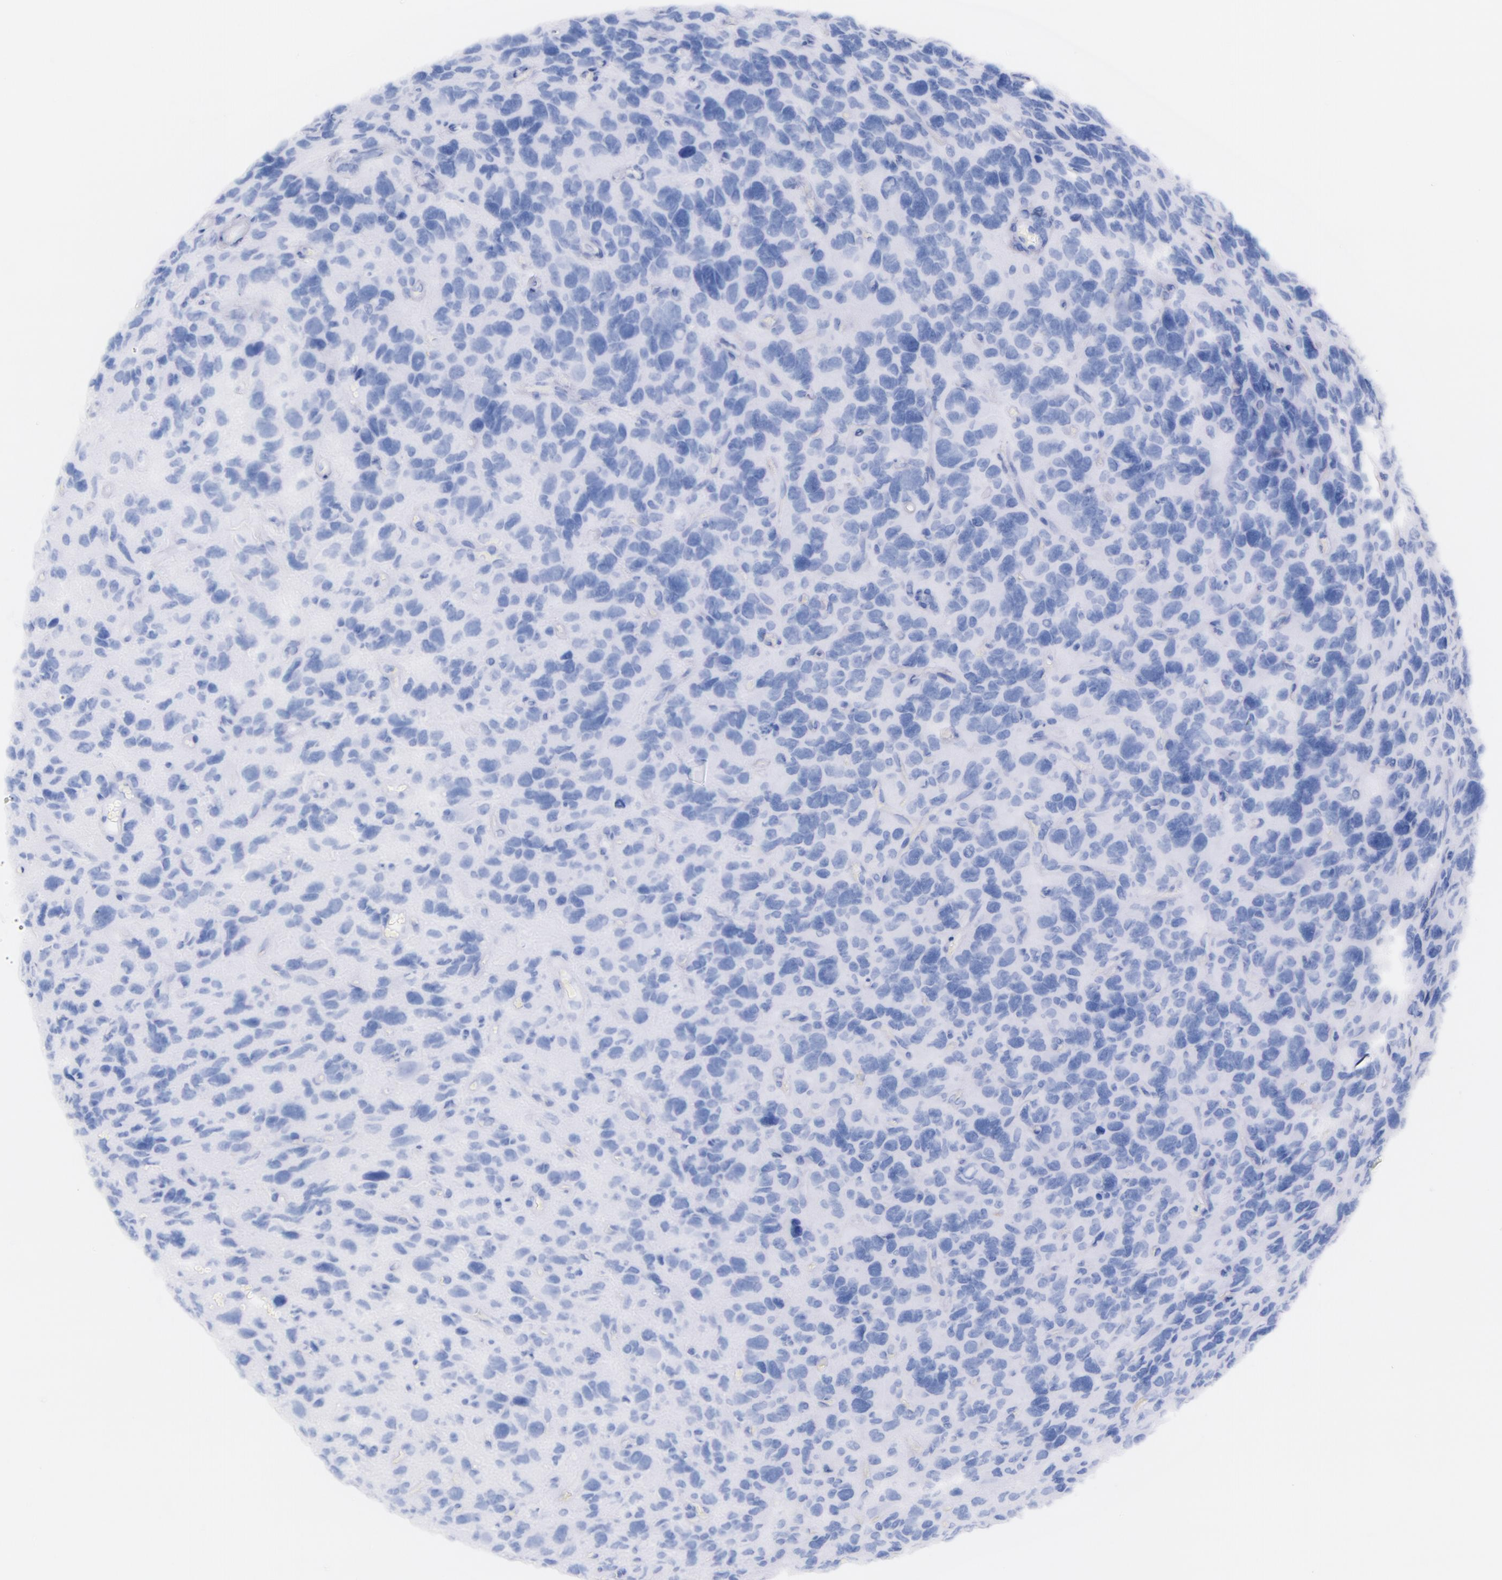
{"staining": {"intensity": "negative", "quantity": "none", "location": "none"}, "tissue": "glioma", "cell_type": "Tumor cells", "image_type": "cancer", "snomed": [{"axis": "morphology", "description": "Glioma, malignant, High grade"}, {"axis": "topography", "description": "Brain"}], "caption": "Immunohistochemistry (IHC) micrograph of neoplastic tissue: human glioma stained with DAB (3,3'-diaminobenzidine) reveals no significant protein staining in tumor cells.", "gene": "CD44", "patient": {"sex": "female", "age": 60}}